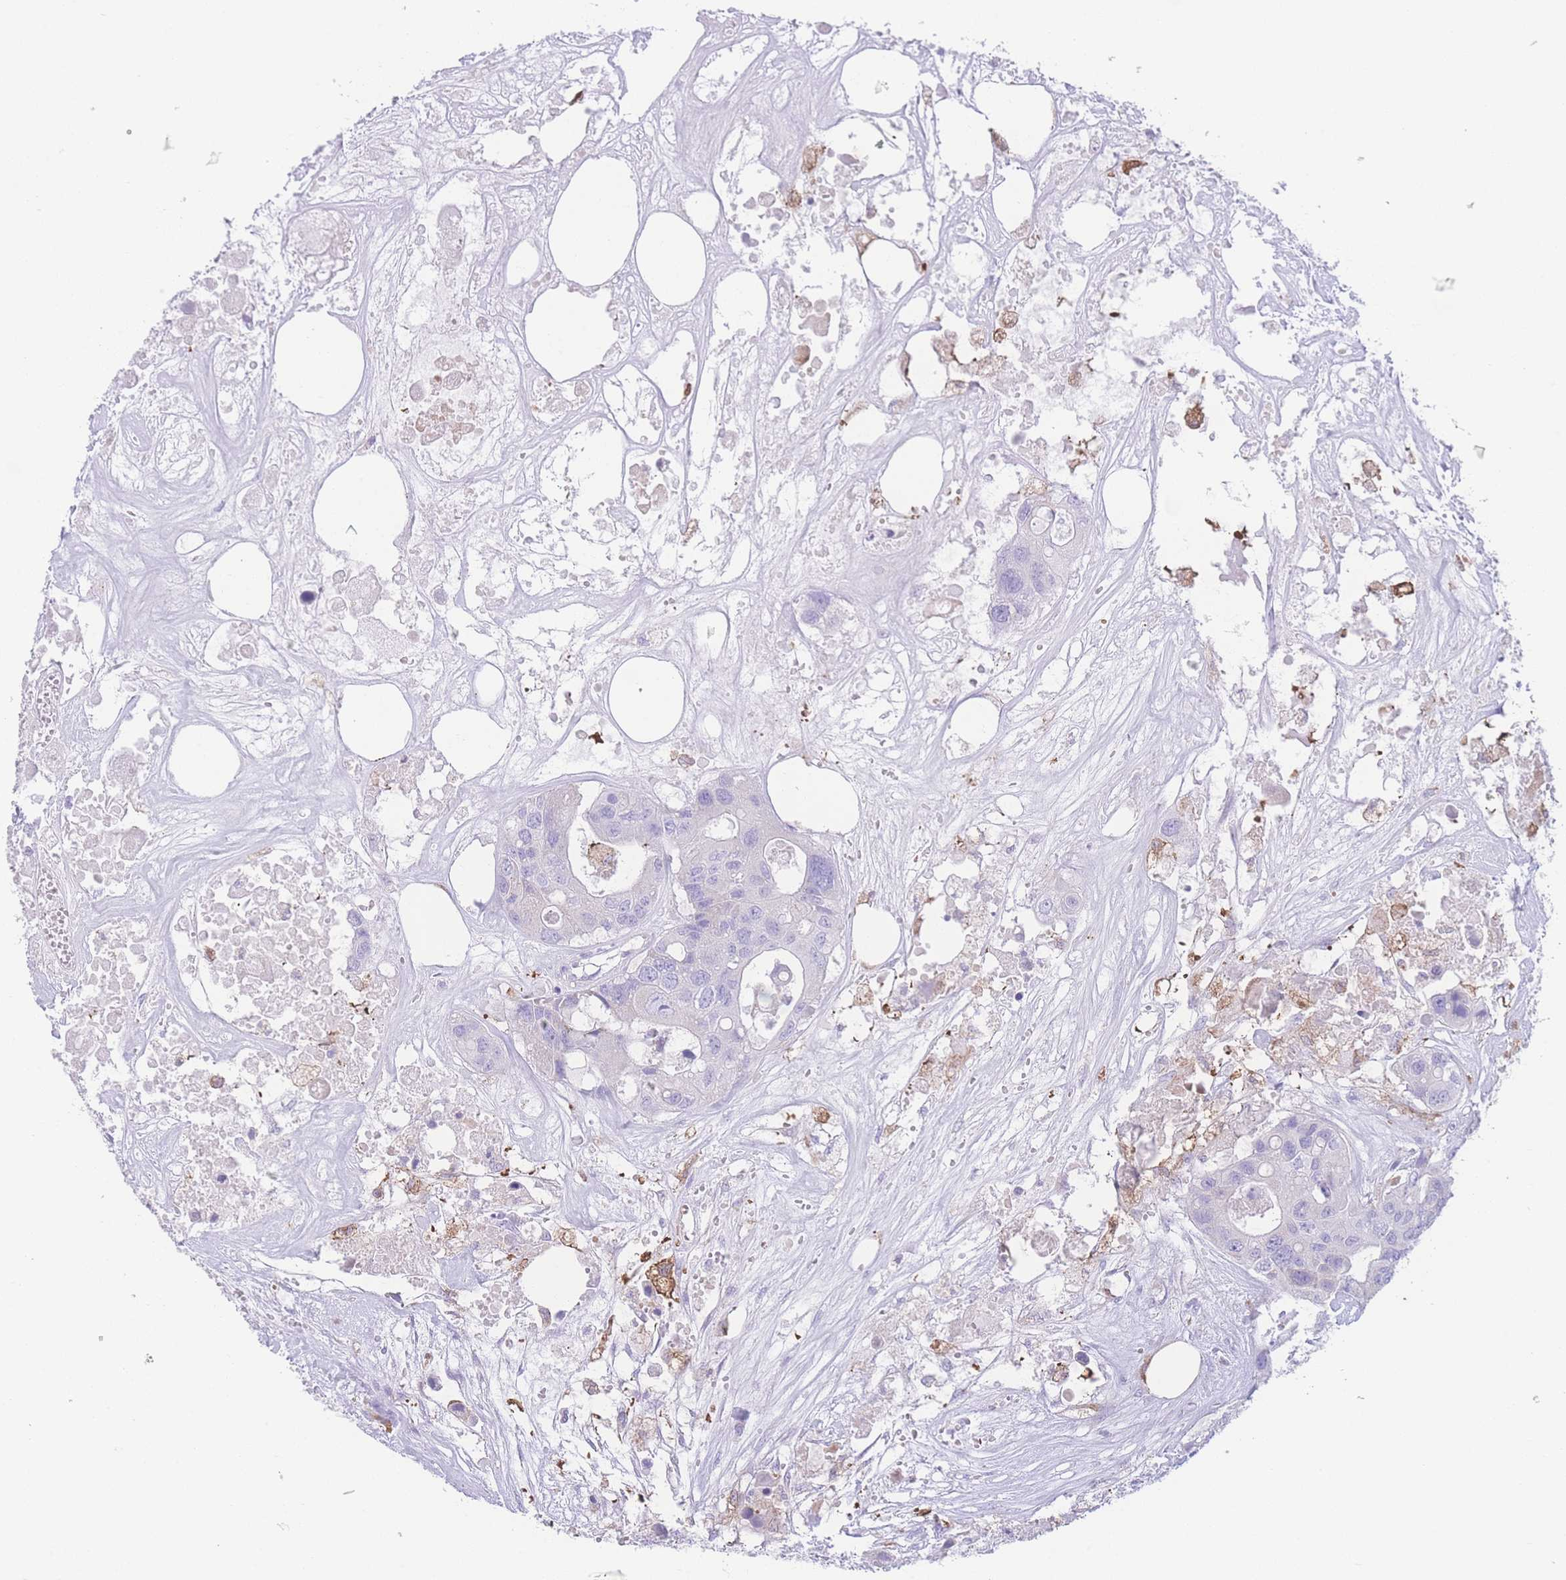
{"staining": {"intensity": "negative", "quantity": "none", "location": "none"}, "tissue": "colorectal cancer", "cell_type": "Tumor cells", "image_type": "cancer", "snomed": [{"axis": "morphology", "description": "Adenocarcinoma, NOS"}, {"axis": "topography", "description": "Colon"}], "caption": "Colorectal cancer (adenocarcinoma) stained for a protein using immunohistochemistry (IHC) shows no expression tumor cells.", "gene": "NBEAL1", "patient": {"sex": "male", "age": 77}}